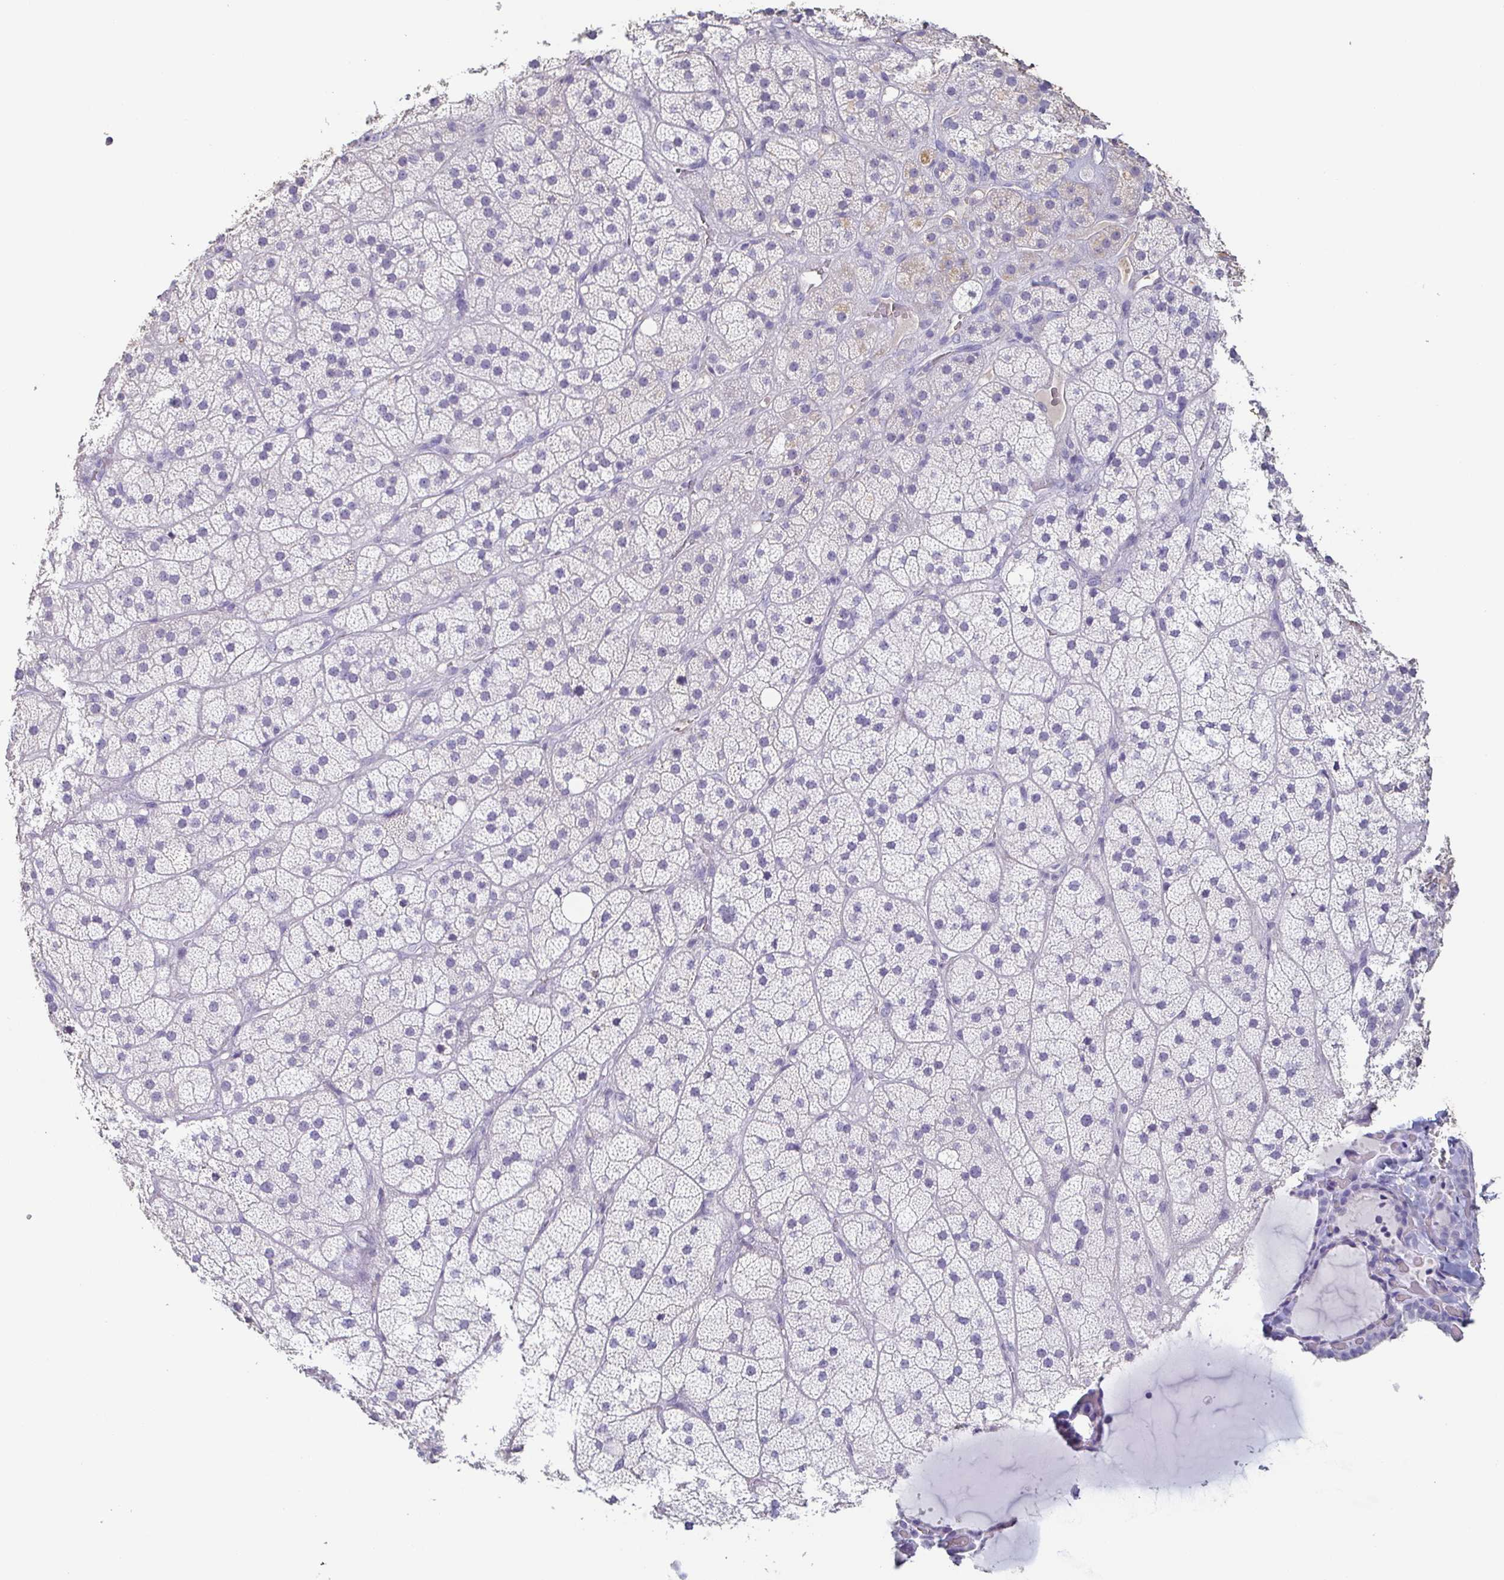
{"staining": {"intensity": "negative", "quantity": "none", "location": "none"}, "tissue": "adrenal gland", "cell_type": "Glandular cells", "image_type": "normal", "snomed": [{"axis": "morphology", "description": "Normal tissue, NOS"}, {"axis": "topography", "description": "Adrenal gland"}], "caption": "DAB (3,3'-diaminobenzidine) immunohistochemical staining of unremarkable human adrenal gland exhibits no significant positivity in glandular cells.", "gene": "BPIFA2", "patient": {"sex": "male", "age": 57}}